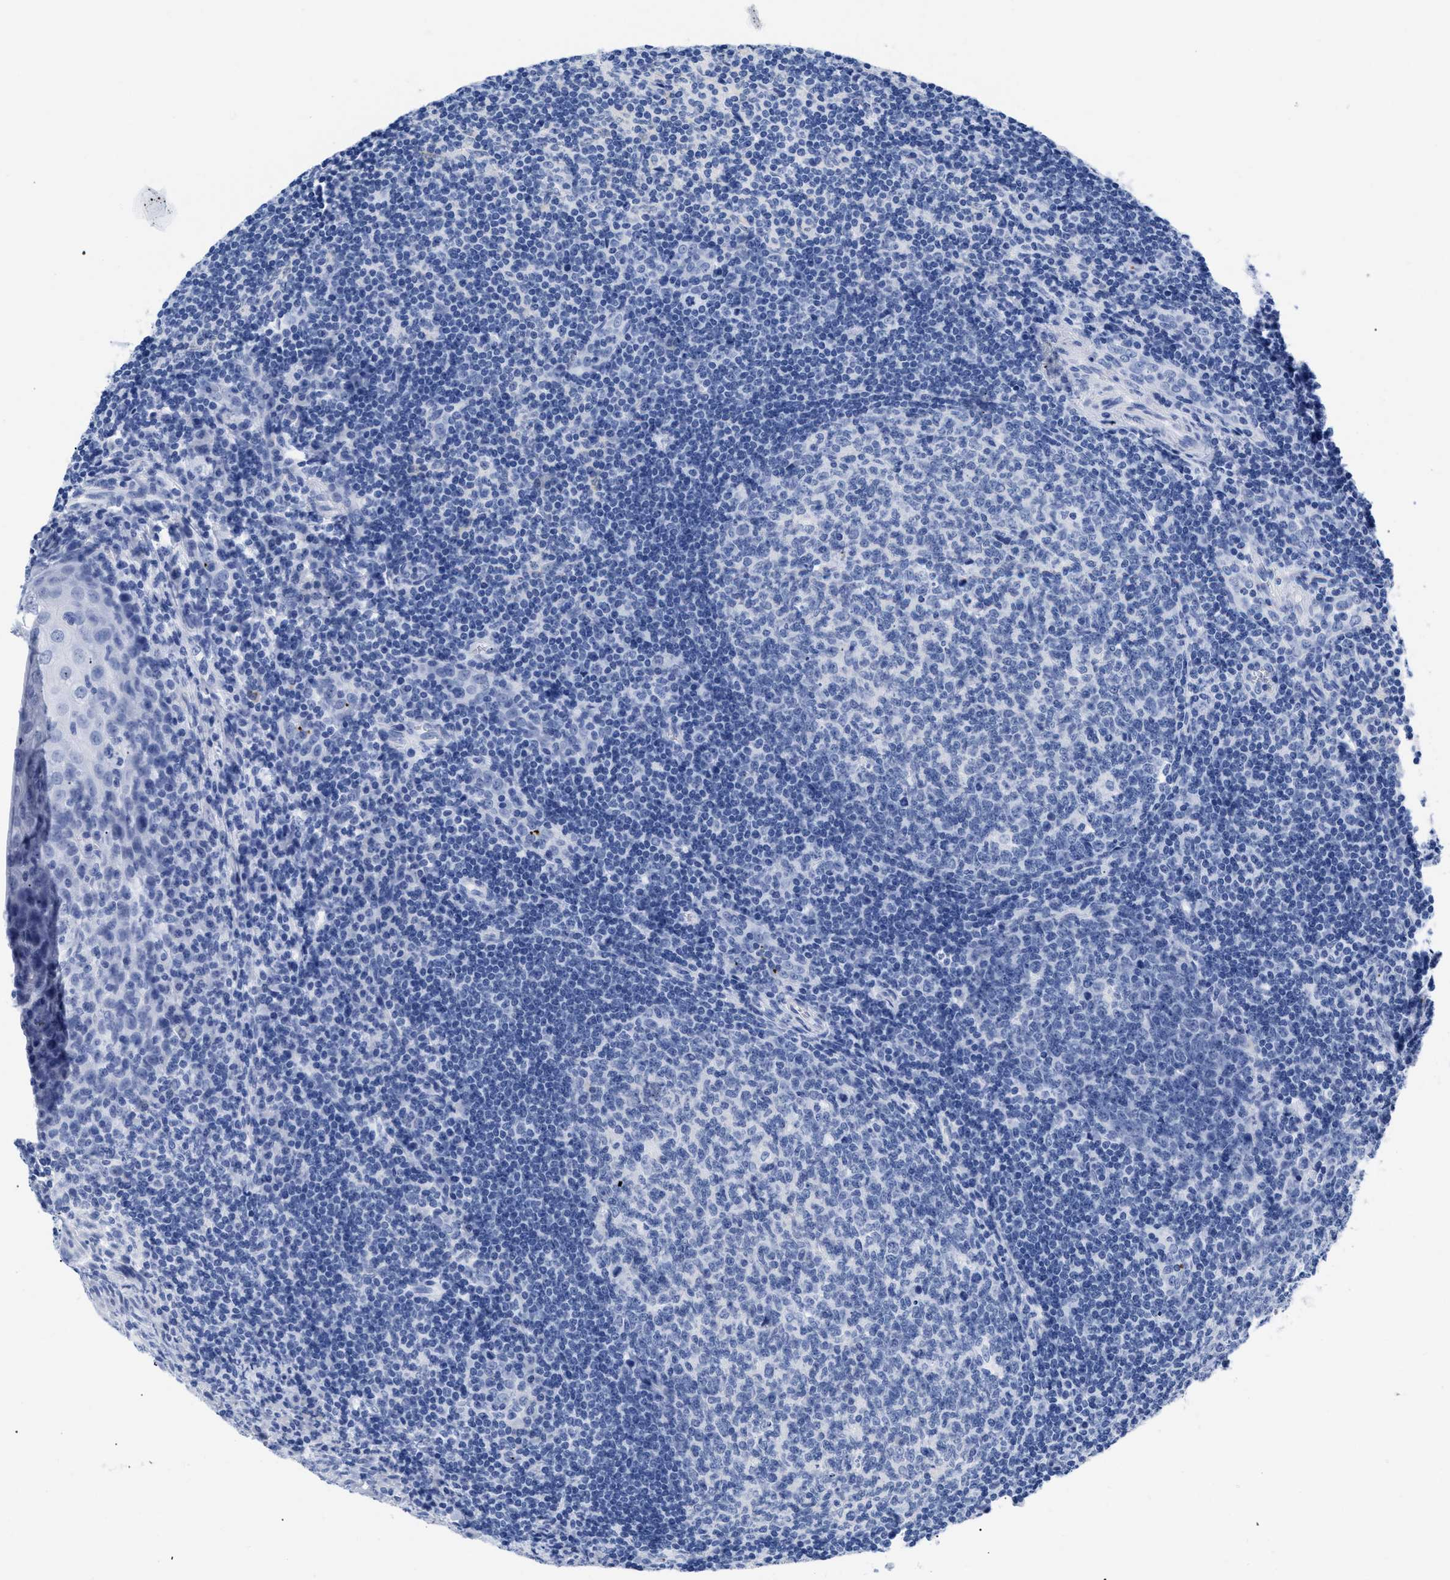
{"staining": {"intensity": "negative", "quantity": "none", "location": "none"}, "tissue": "tonsil", "cell_type": "Germinal center cells", "image_type": "normal", "snomed": [{"axis": "morphology", "description": "Normal tissue, NOS"}, {"axis": "topography", "description": "Tonsil"}], "caption": "Immunohistochemical staining of unremarkable human tonsil shows no significant expression in germinal center cells.", "gene": "TREML1", "patient": {"sex": "male", "age": 37}}